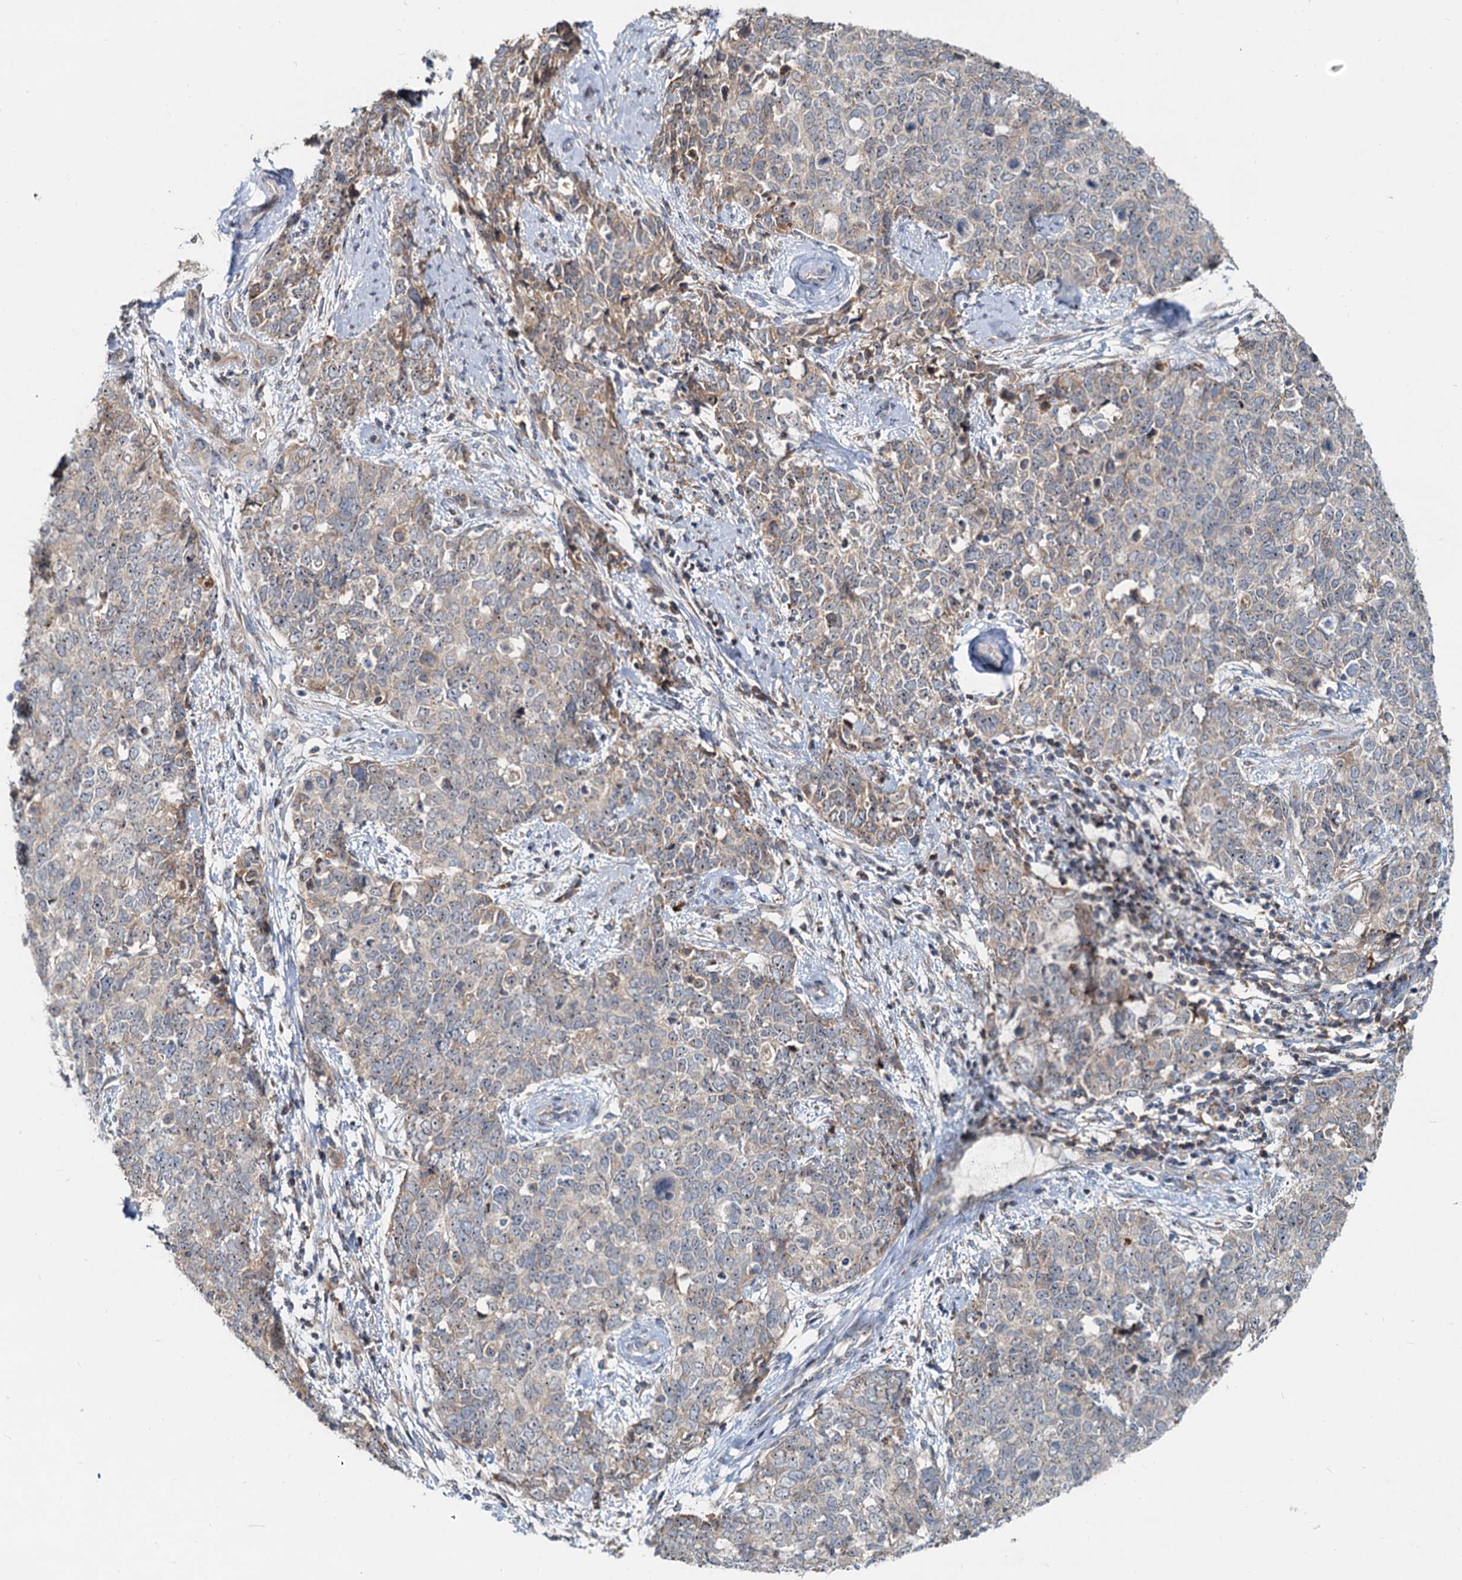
{"staining": {"intensity": "weak", "quantity": "<25%", "location": "cytoplasmic/membranous"}, "tissue": "cervical cancer", "cell_type": "Tumor cells", "image_type": "cancer", "snomed": [{"axis": "morphology", "description": "Squamous cell carcinoma, NOS"}, {"axis": "topography", "description": "Cervix"}], "caption": "High magnification brightfield microscopy of cervical cancer (squamous cell carcinoma) stained with DAB (brown) and counterstained with hematoxylin (blue): tumor cells show no significant staining. Nuclei are stained in blue.", "gene": "RGS7BP", "patient": {"sex": "female", "age": 63}}